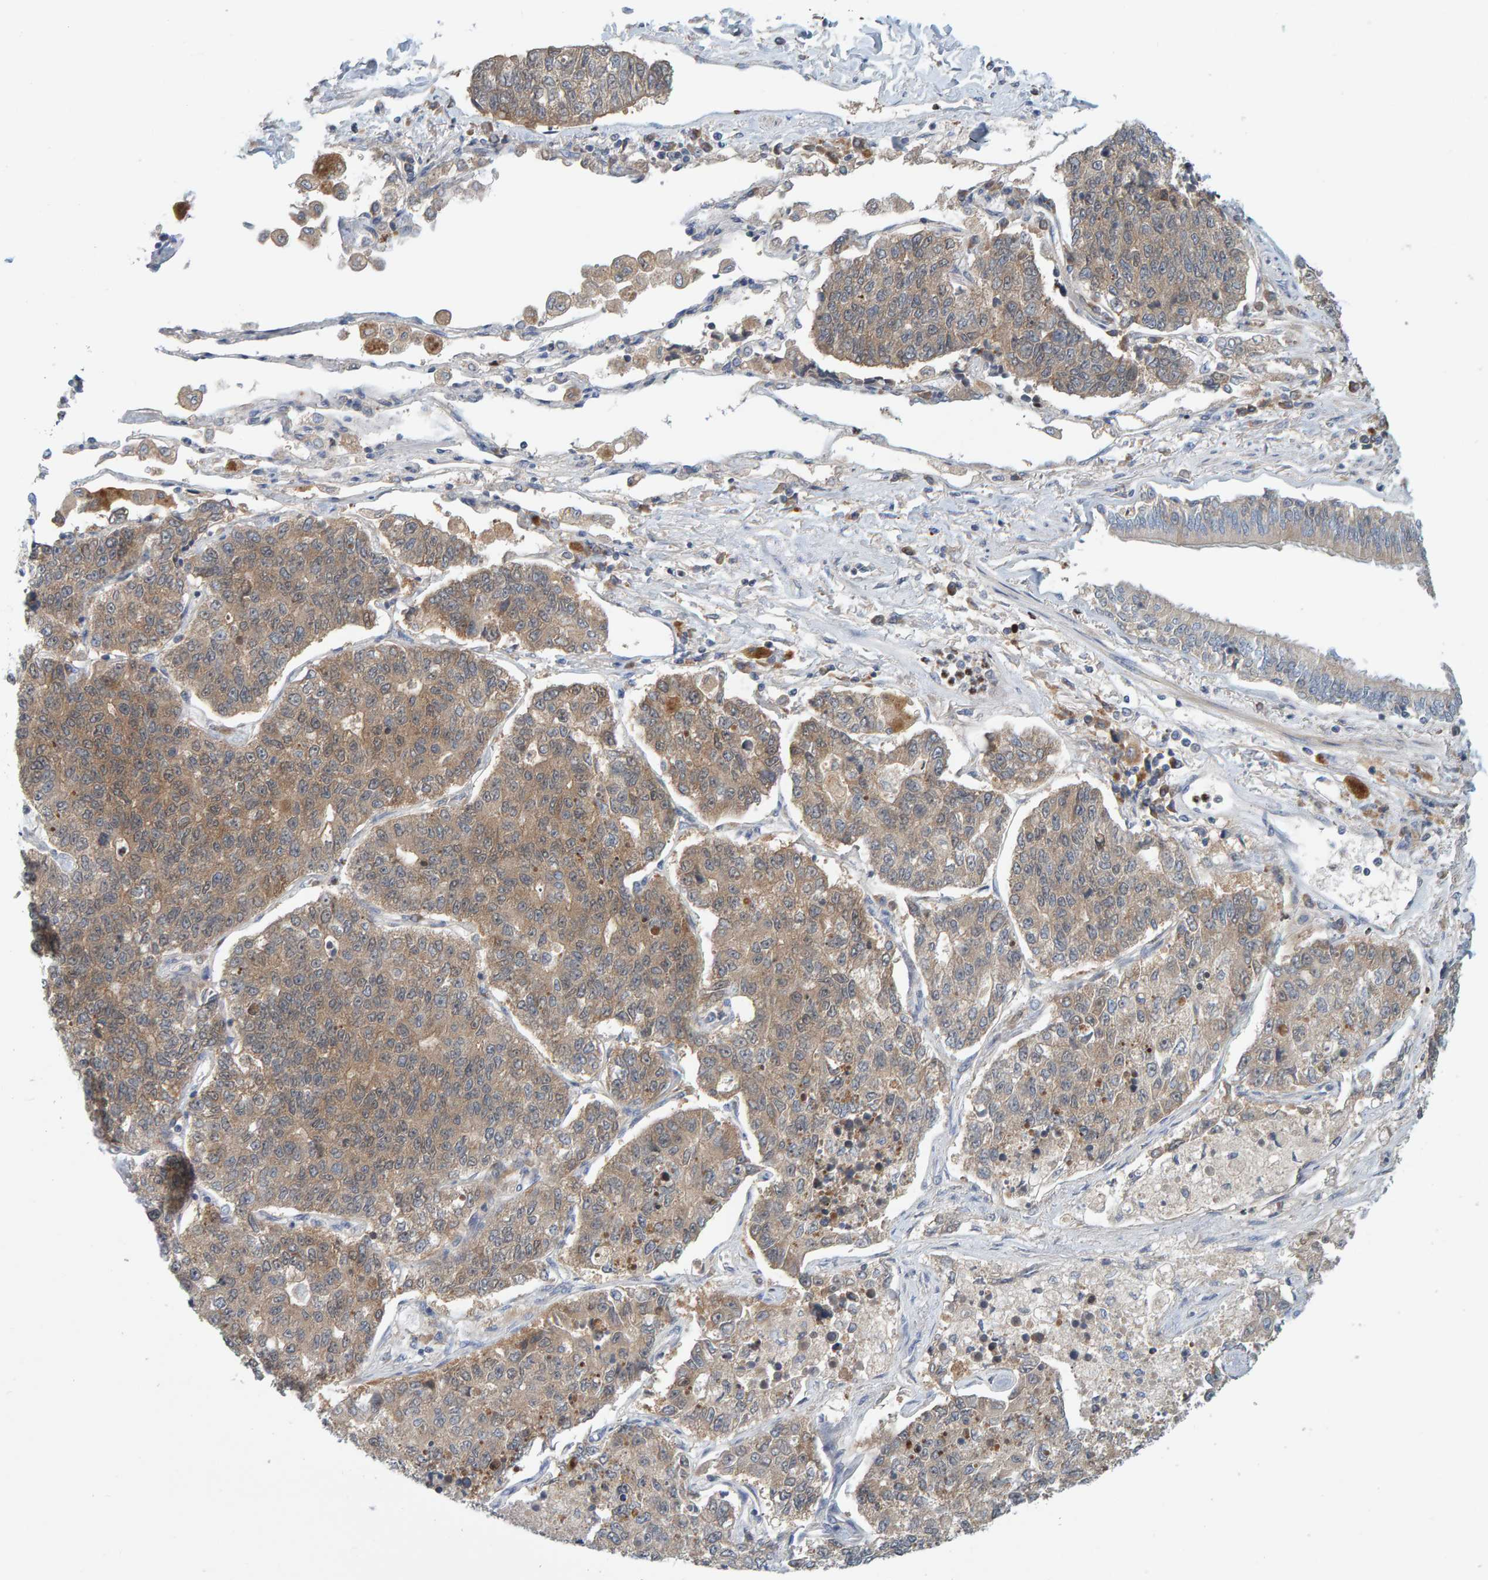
{"staining": {"intensity": "weak", "quantity": ">75%", "location": "cytoplasmic/membranous"}, "tissue": "lung cancer", "cell_type": "Tumor cells", "image_type": "cancer", "snomed": [{"axis": "morphology", "description": "Adenocarcinoma, NOS"}, {"axis": "topography", "description": "Lung"}], "caption": "Human adenocarcinoma (lung) stained with a protein marker demonstrates weak staining in tumor cells.", "gene": "TATDN1", "patient": {"sex": "male", "age": 49}}